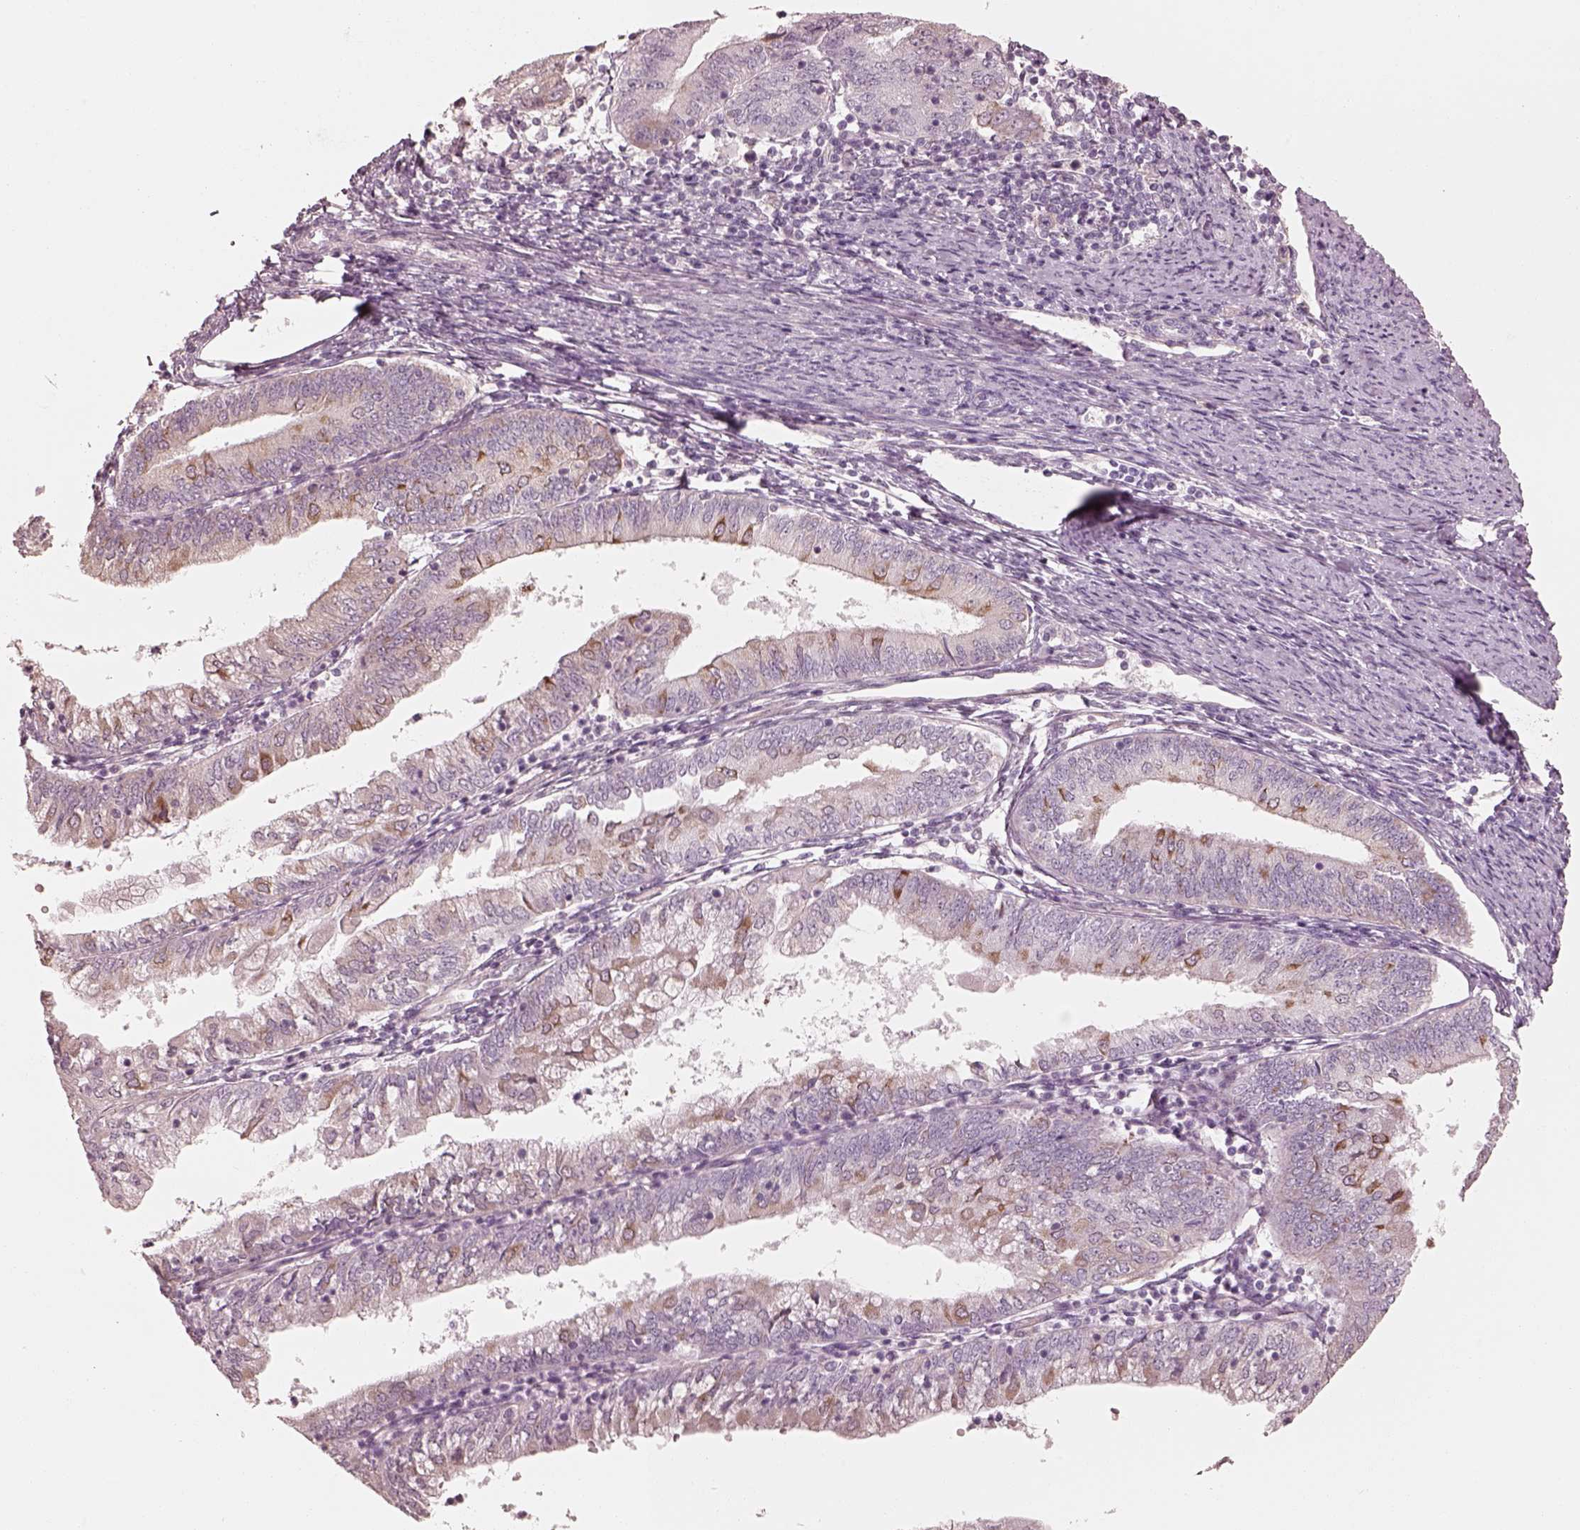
{"staining": {"intensity": "moderate", "quantity": "<25%", "location": "cytoplasmic/membranous"}, "tissue": "endometrial cancer", "cell_type": "Tumor cells", "image_type": "cancer", "snomed": [{"axis": "morphology", "description": "Adenocarcinoma, NOS"}, {"axis": "topography", "description": "Endometrium"}], "caption": "This image displays immunohistochemistry staining of endometrial cancer (adenocarcinoma), with low moderate cytoplasmic/membranous expression in approximately <25% of tumor cells.", "gene": "RAB3C", "patient": {"sex": "female", "age": 55}}